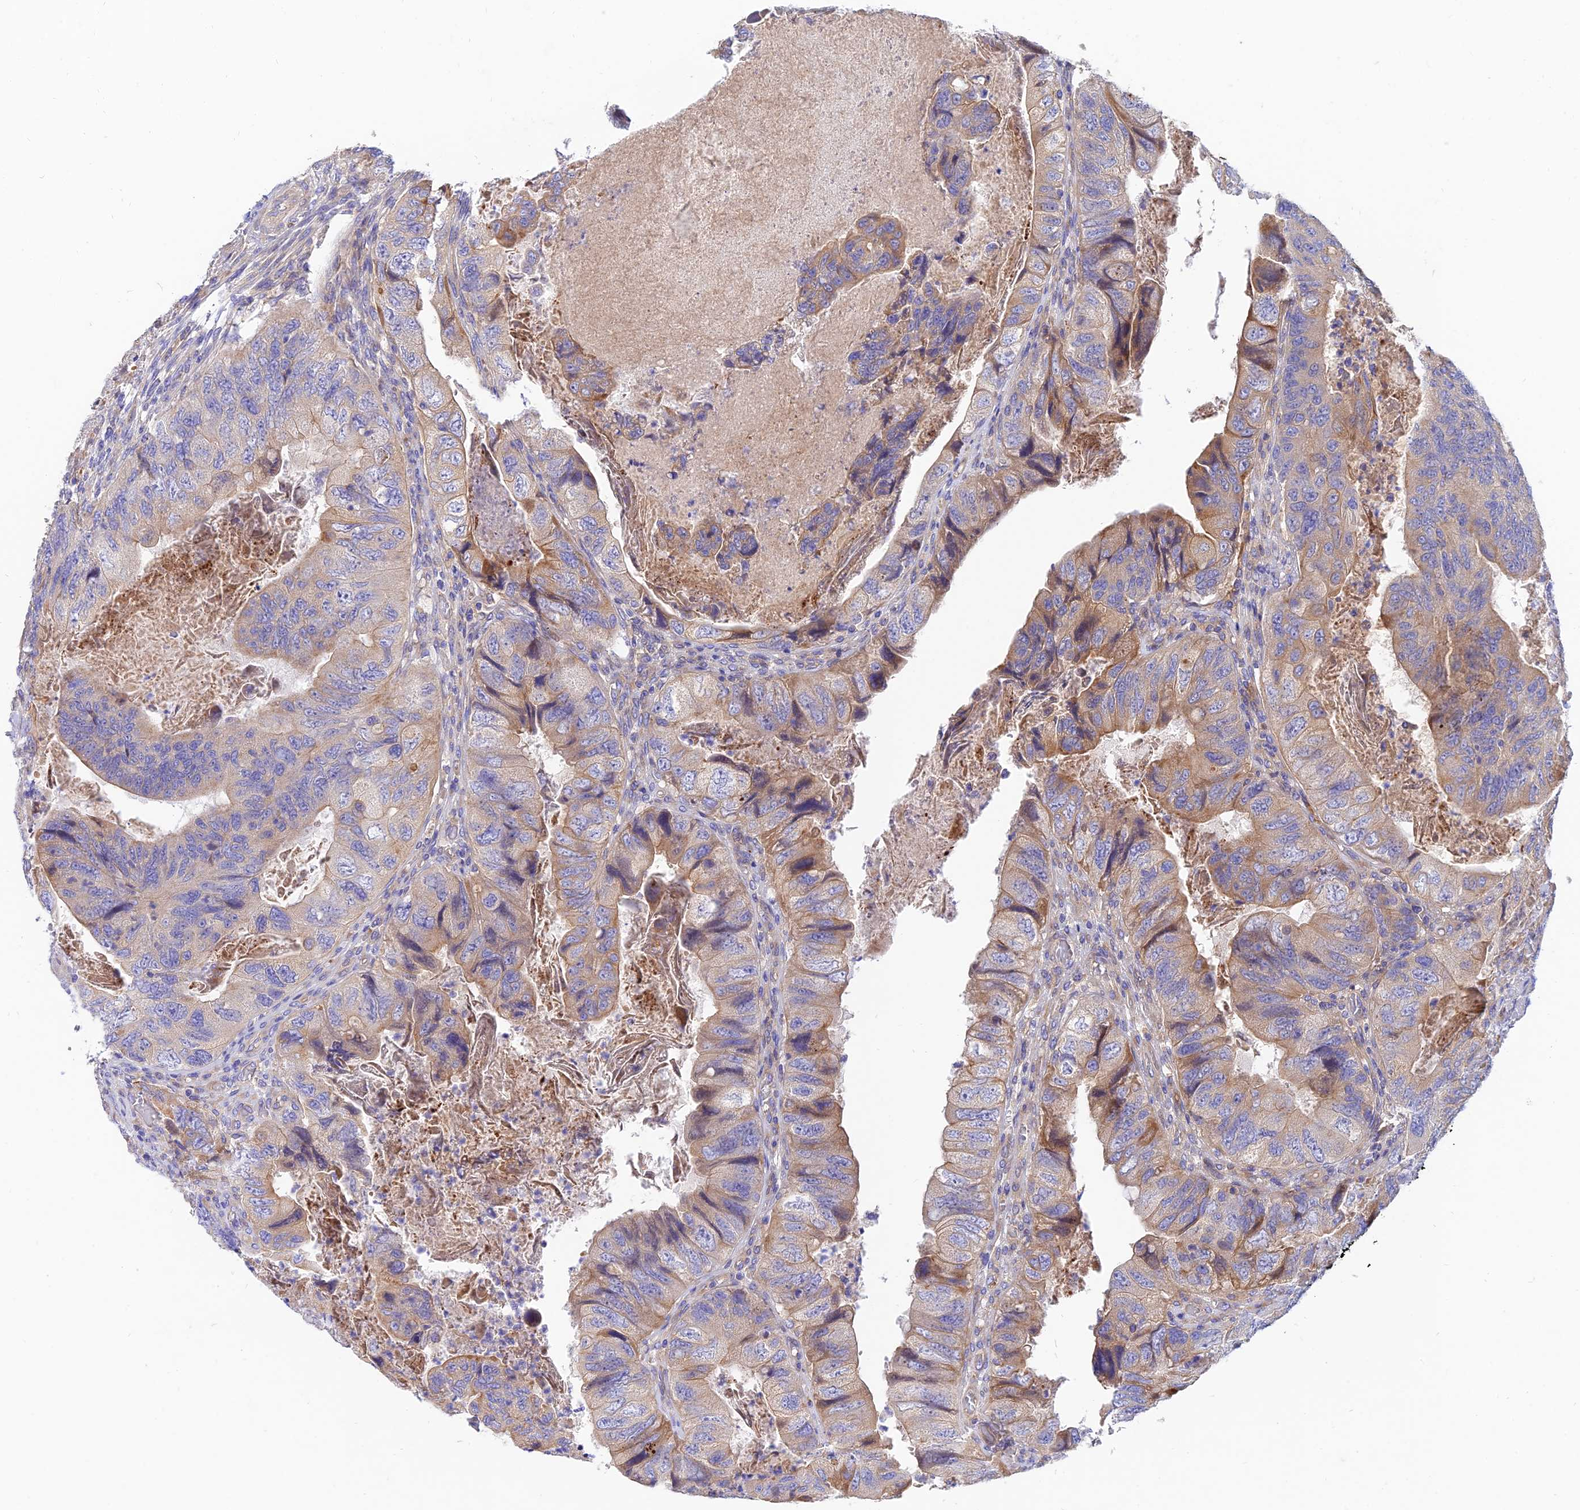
{"staining": {"intensity": "moderate", "quantity": "<25%", "location": "cytoplasmic/membranous"}, "tissue": "colorectal cancer", "cell_type": "Tumor cells", "image_type": "cancer", "snomed": [{"axis": "morphology", "description": "Adenocarcinoma, NOS"}, {"axis": "topography", "description": "Rectum"}], "caption": "Approximately <25% of tumor cells in colorectal cancer exhibit moderate cytoplasmic/membranous protein positivity as visualized by brown immunohistochemical staining.", "gene": "MROH1", "patient": {"sex": "male", "age": 63}}